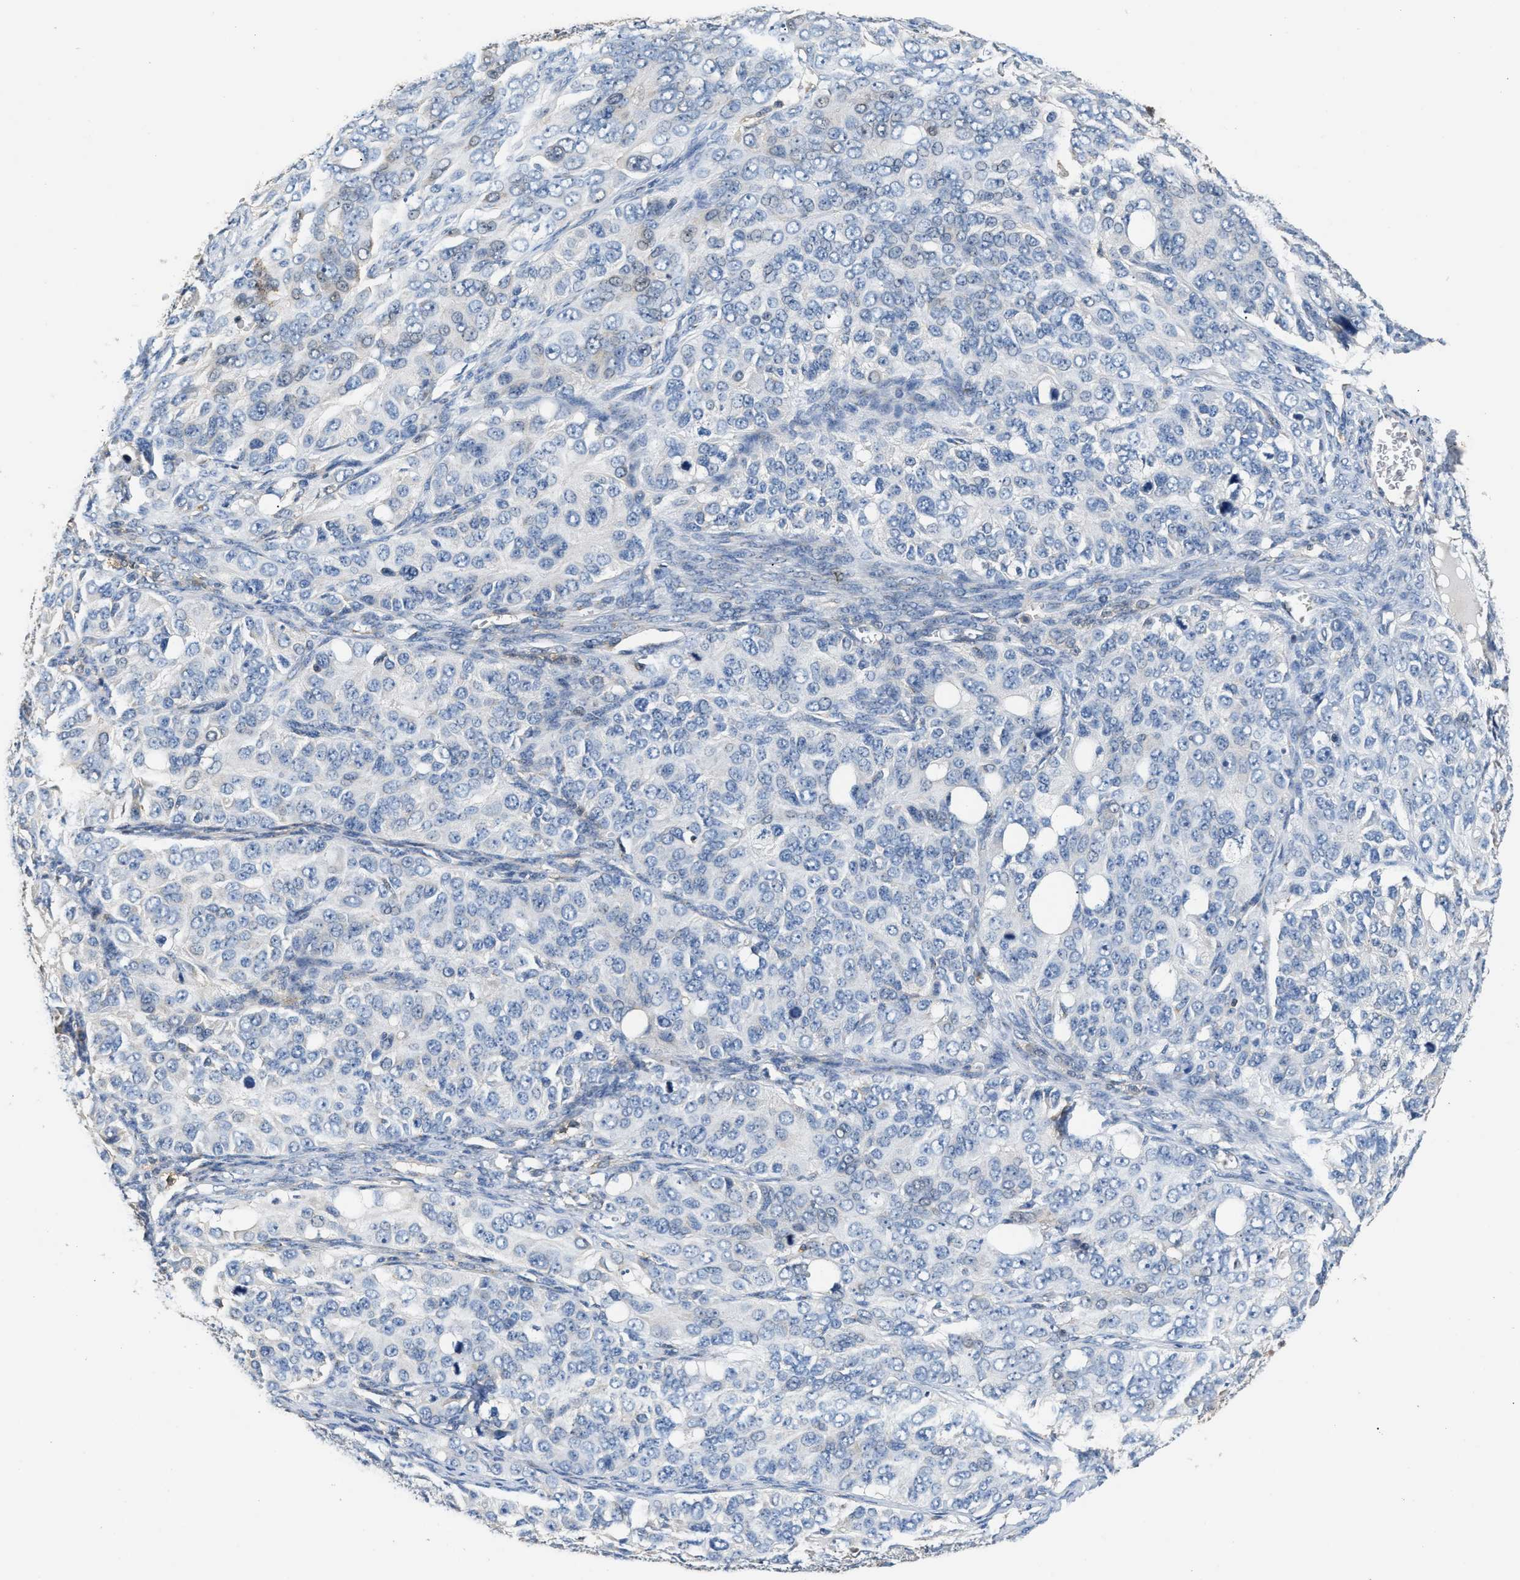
{"staining": {"intensity": "negative", "quantity": "none", "location": "none"}, "tissue": "ovarian cancer", "cell_type": "Tumor cells", "image_type": "cancer", "snomed": [{"axis": "morphology", "description": "Carcinoma, endometroid"}, {"axis": "topography", "description": "Ovary"}], "caption": "Ovarian endometroid carcinoma stained for a protein using immunohistochemistry (IHC) displays no staining tumor cells.", "gene": "CHUK", "patient": {"sex": "female", "age": 51}}